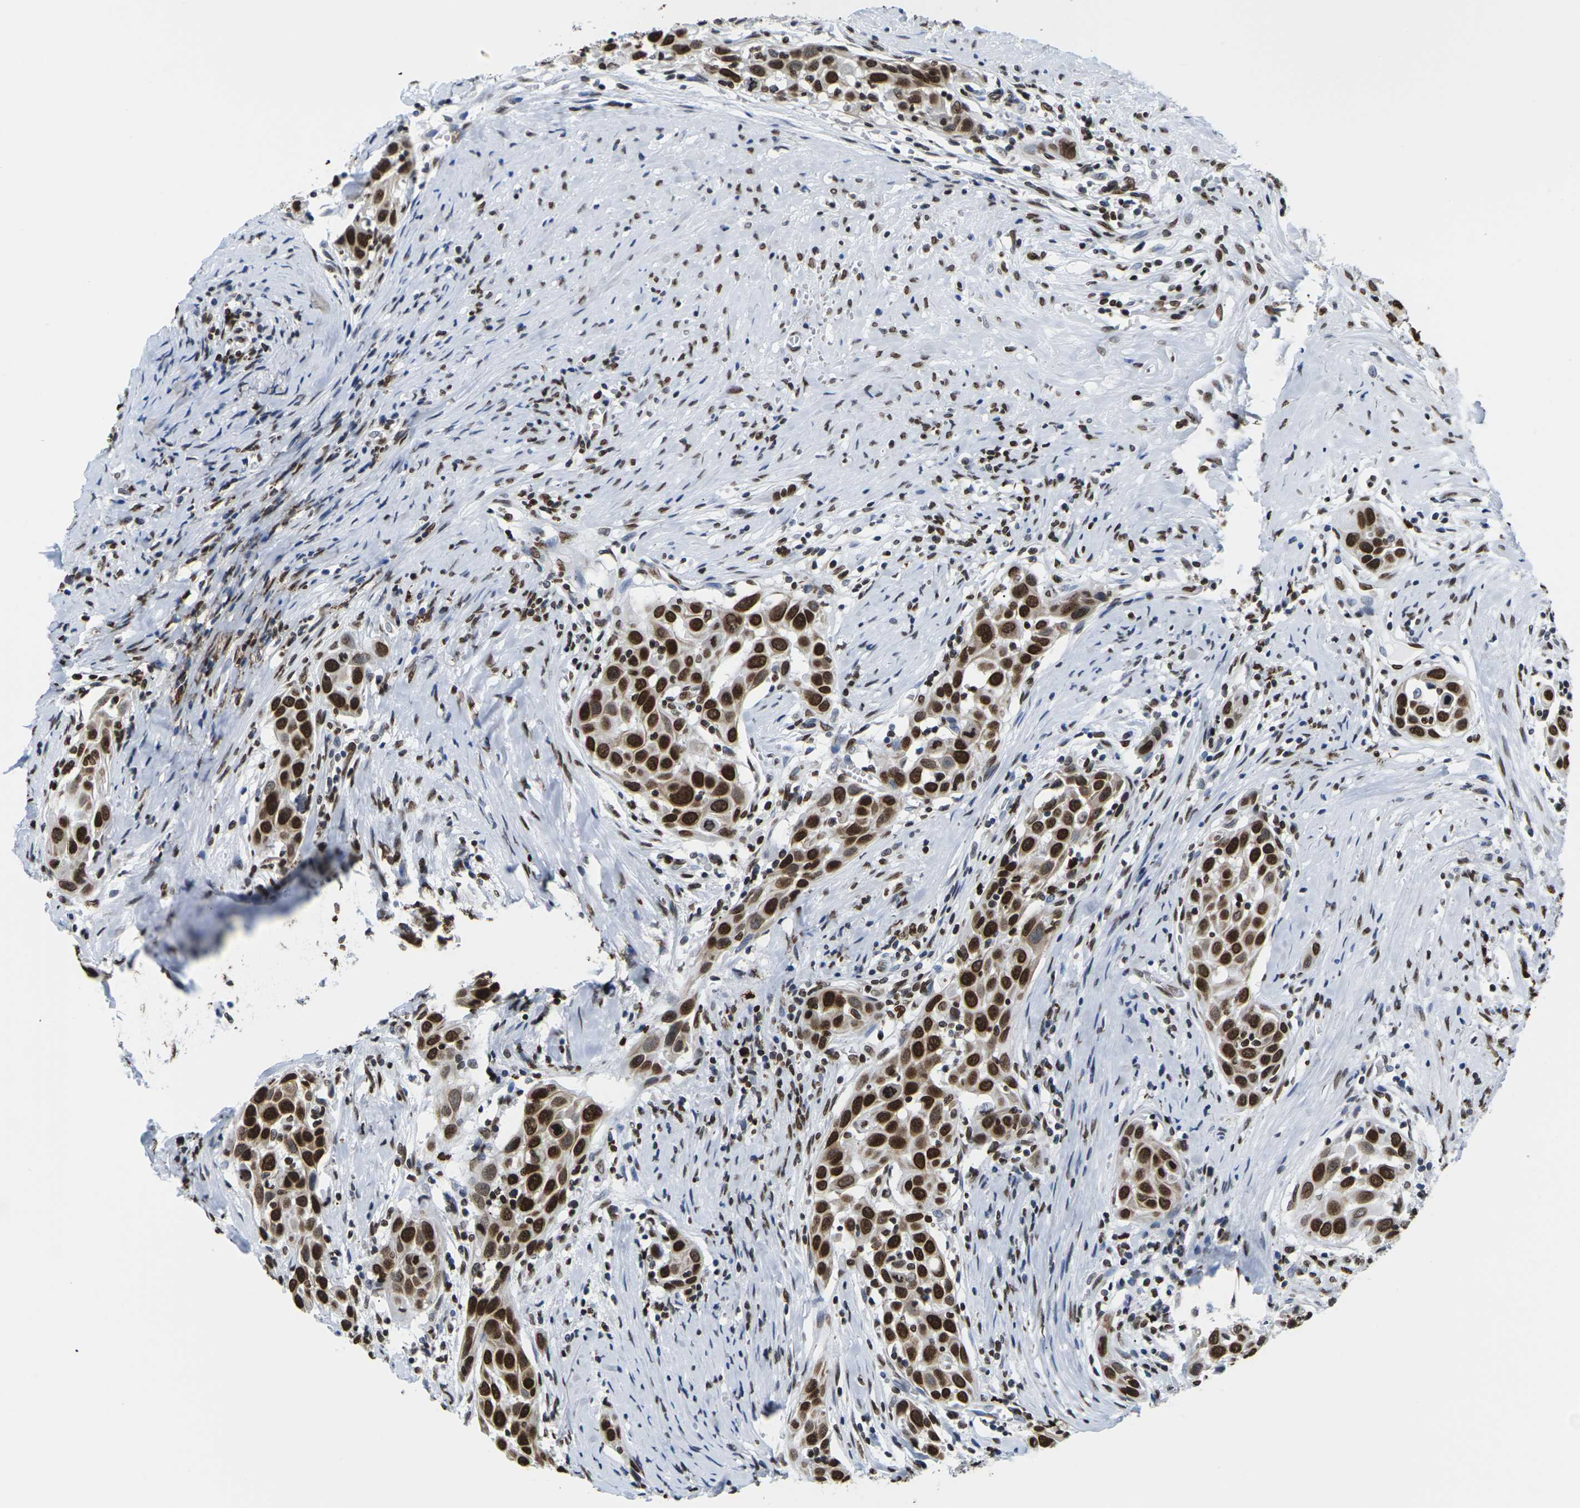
{"staining": {"intensity": "strong", "quantity": ">75%", "location": "cytoplasmic/membranous,nuclear"}, "tissue": "head and neck cancer", "cell_type": "Tumor cells", "image_type": "cancer", "snomed": [{"axis": "morphology", "description": "Squamous cell carcinoma, NOS"}, {"axis": "topography", "description": "Oral tissue"}, {"axis": "topography", "description": "Head-Neck"}], "caption": "High-magnification brightfield microscopy of head and neck cancer stained with DAB (brown) and counterstained with hematoxylin (blue). tumor cells exhibit strong cytoplasmic/membranous and nuclear expression is present in approximately>75% of cells. (Stains: DAB (3,3'-diaminobenzidine) in brown, nuclei in blue, Microscopy: brightfield microscopy at high magnification).", "gene": "H2AC21", "patient": {"sex": "female", "age": 50}}